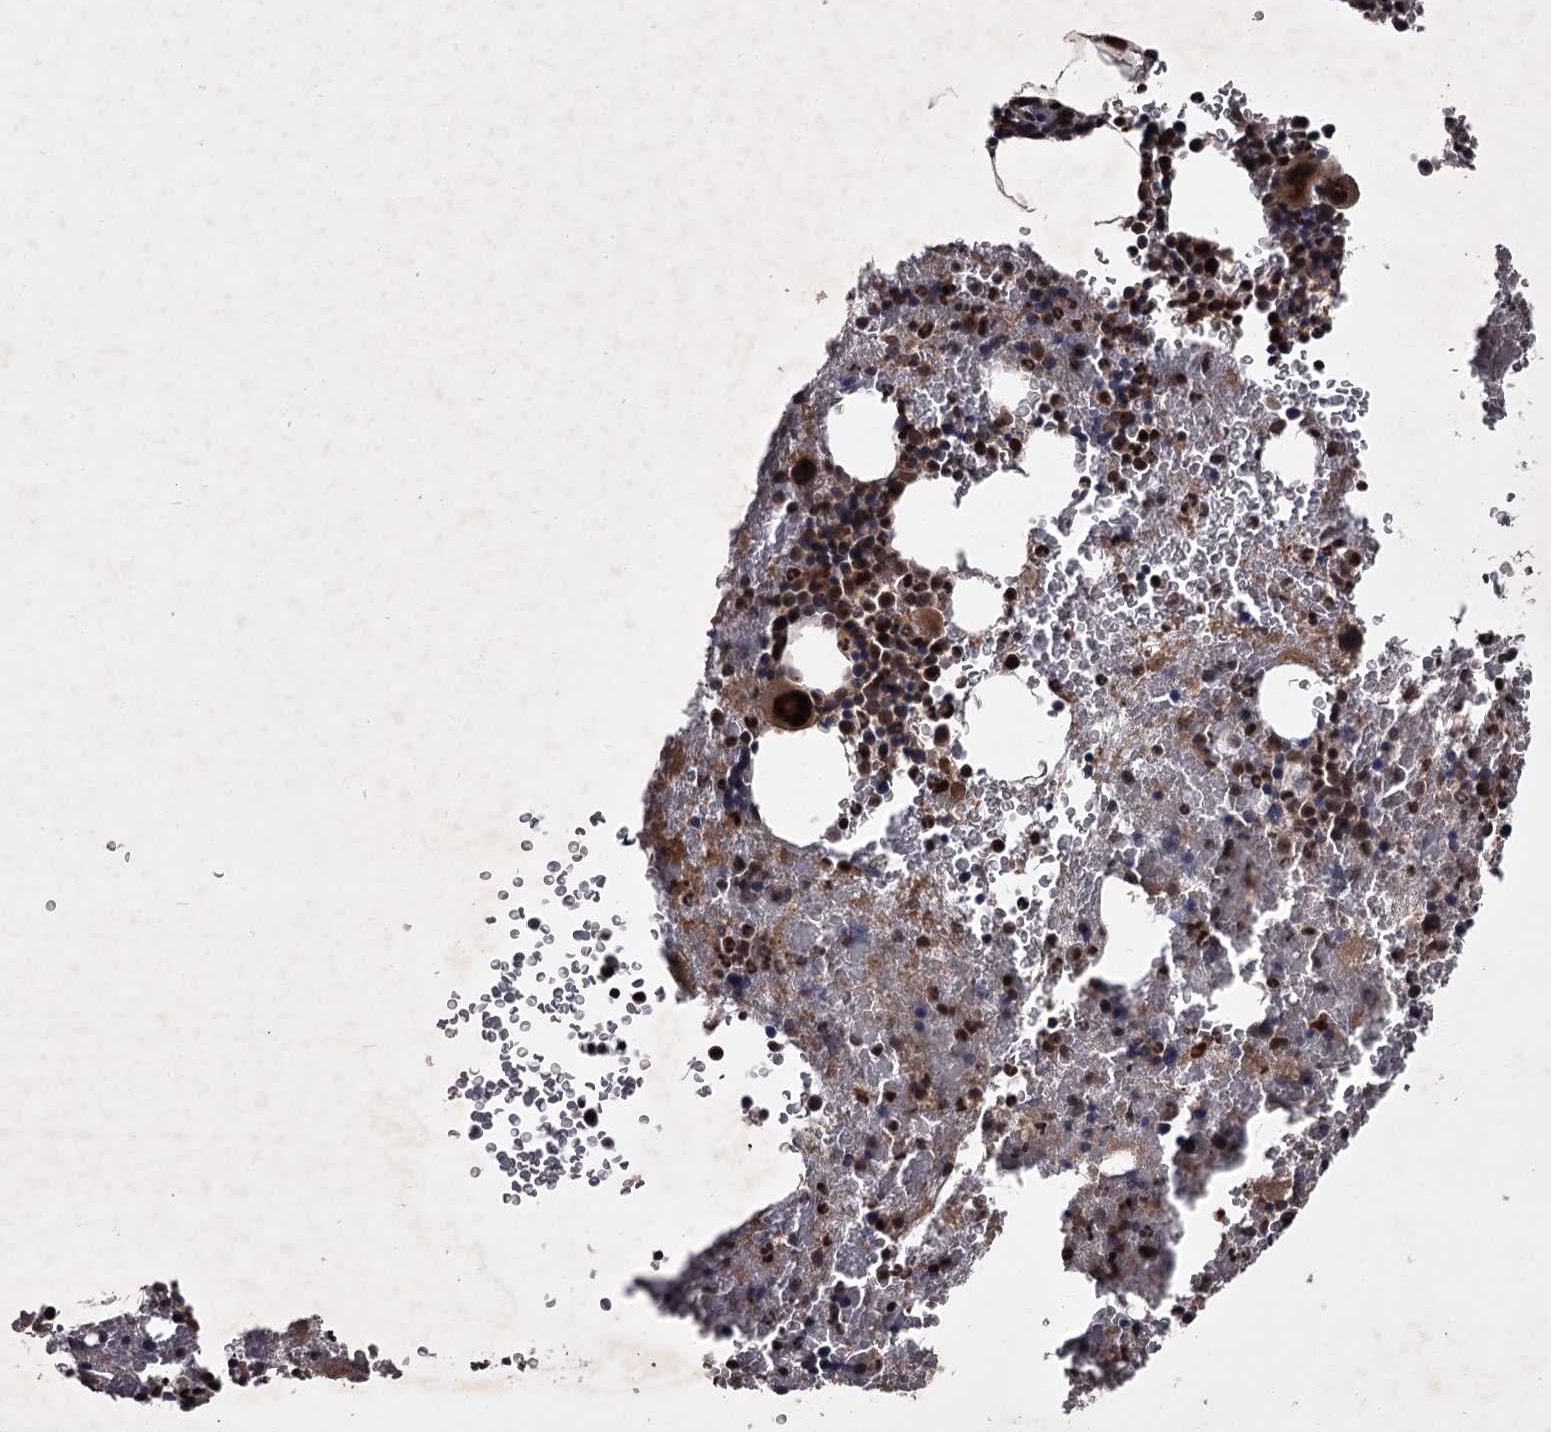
{"staining": {"intensity": "strong", "quantity": "25%-75%", "location": "cytoplasmic/membranous,nuclear"}, "tissue": "bone marrow", "cell_type": "Hematopoietic cells", "image_type": "normal", "snomed": [{"axis": "morphology", "description": "Normal tissue, NOS"}, {"axis": "topography", "description": "Bone marrow"}], "caption": "Brown immunohistochemical staining in benign human bone marrow displays strong cytoplasmic/membranous,nuclear staining in approximately 25%-75% of hematopoietic cells.", "gene": "TBC1D23", "patient": {"sex": "male", "age": 36}}